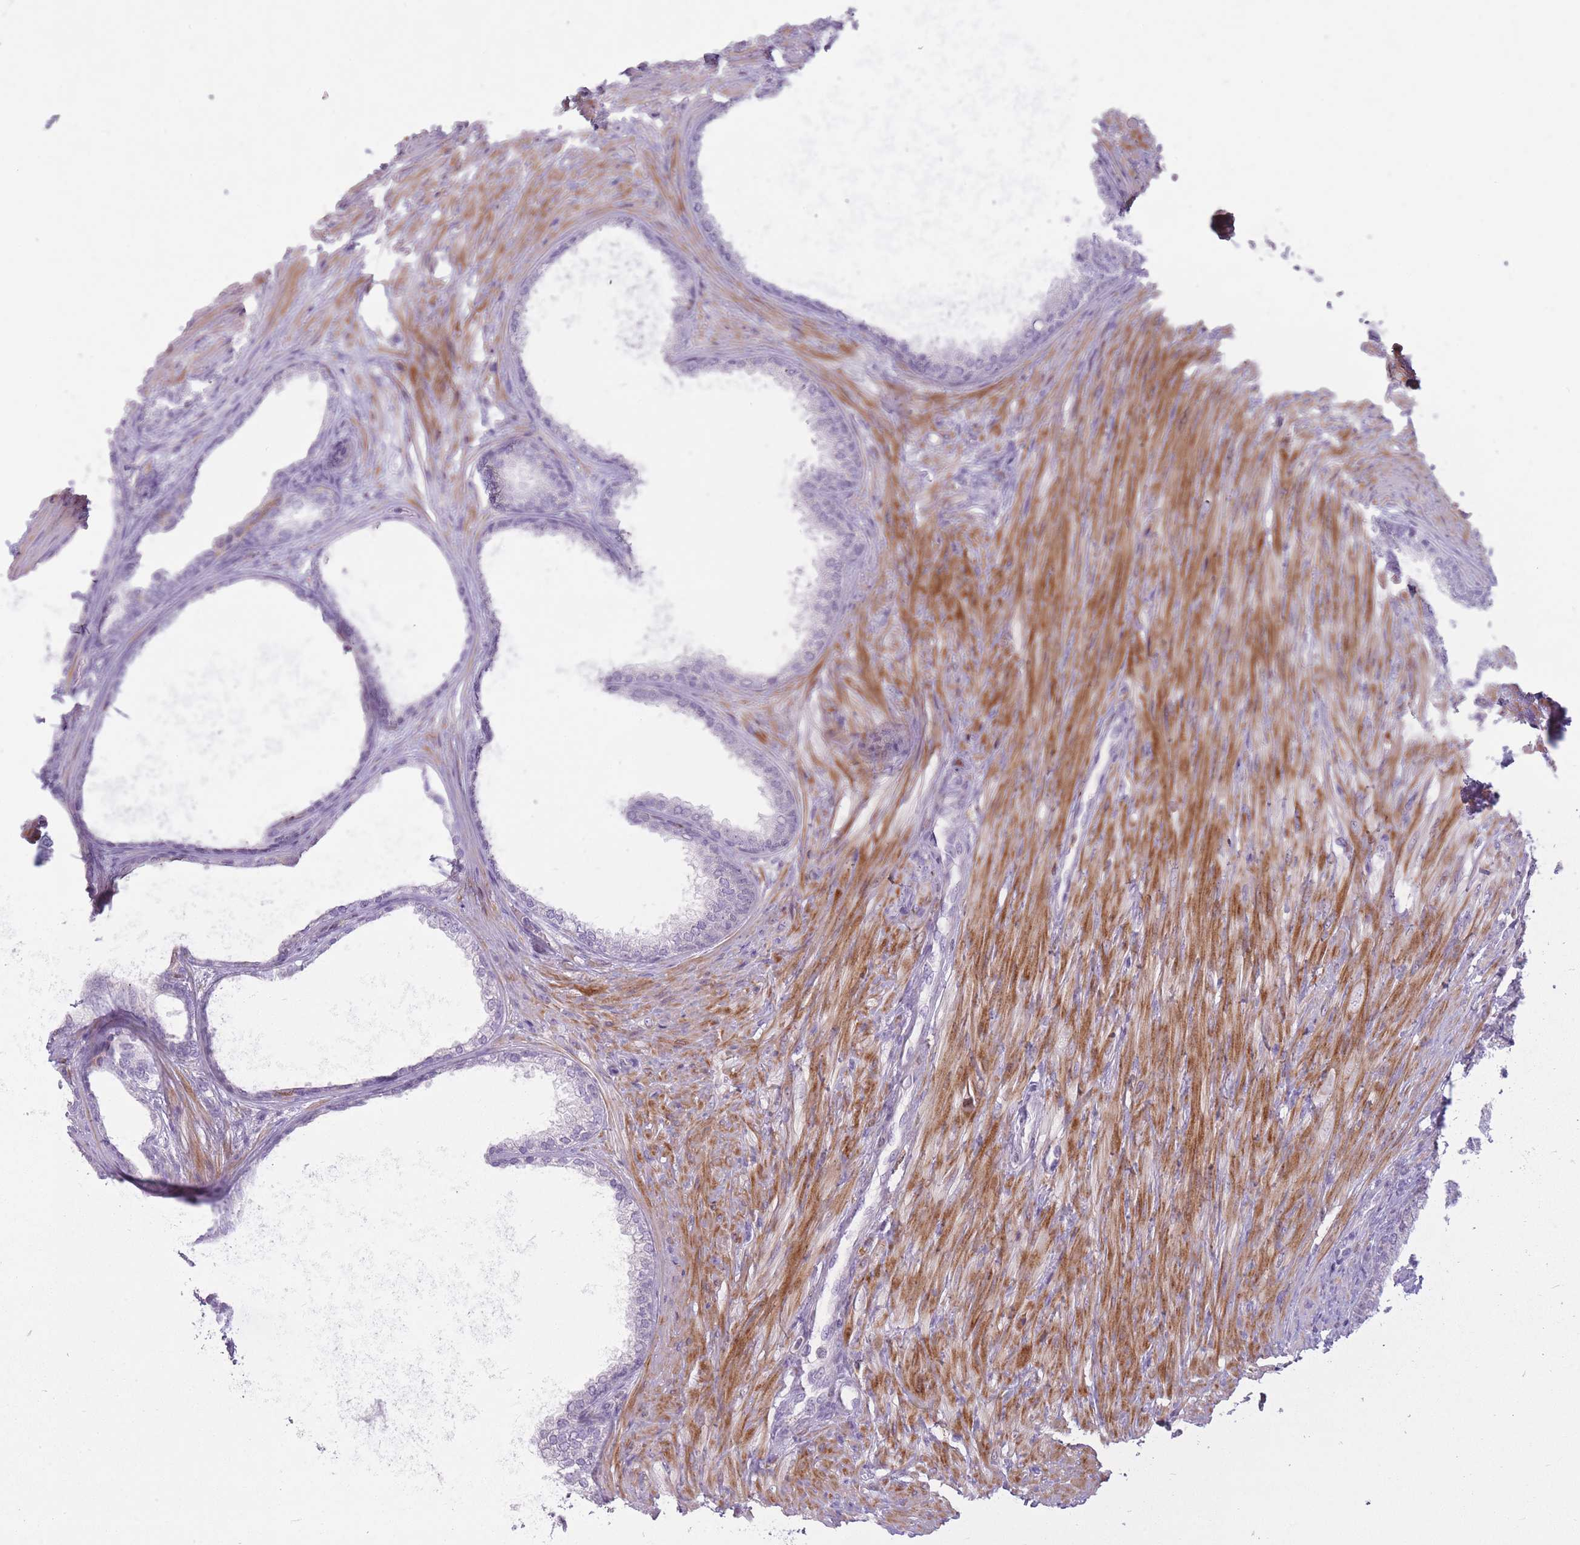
{"staining": {"intensity": "weak", "quantity": "<25%", "location": "cytoplasmic/membranous"}, "tissue": "prostate", "cell_type": "Glandular cells", "image_type": "normal", "snomed": [{"axis": "morphology", "description": "Normal tissue, NOS"}, {"axis": "topography", "description": "Prostate"}], "caption": "This is a photomicrograph of immunohistochemistry staining of benign prostate, which shows no positivity in glandular cells. (Immunohistochemistry (ihc), brightfield microscopy, high magnification).", "gene": "LGALS9B", "patient": {"sex": "male", "age": 76}}